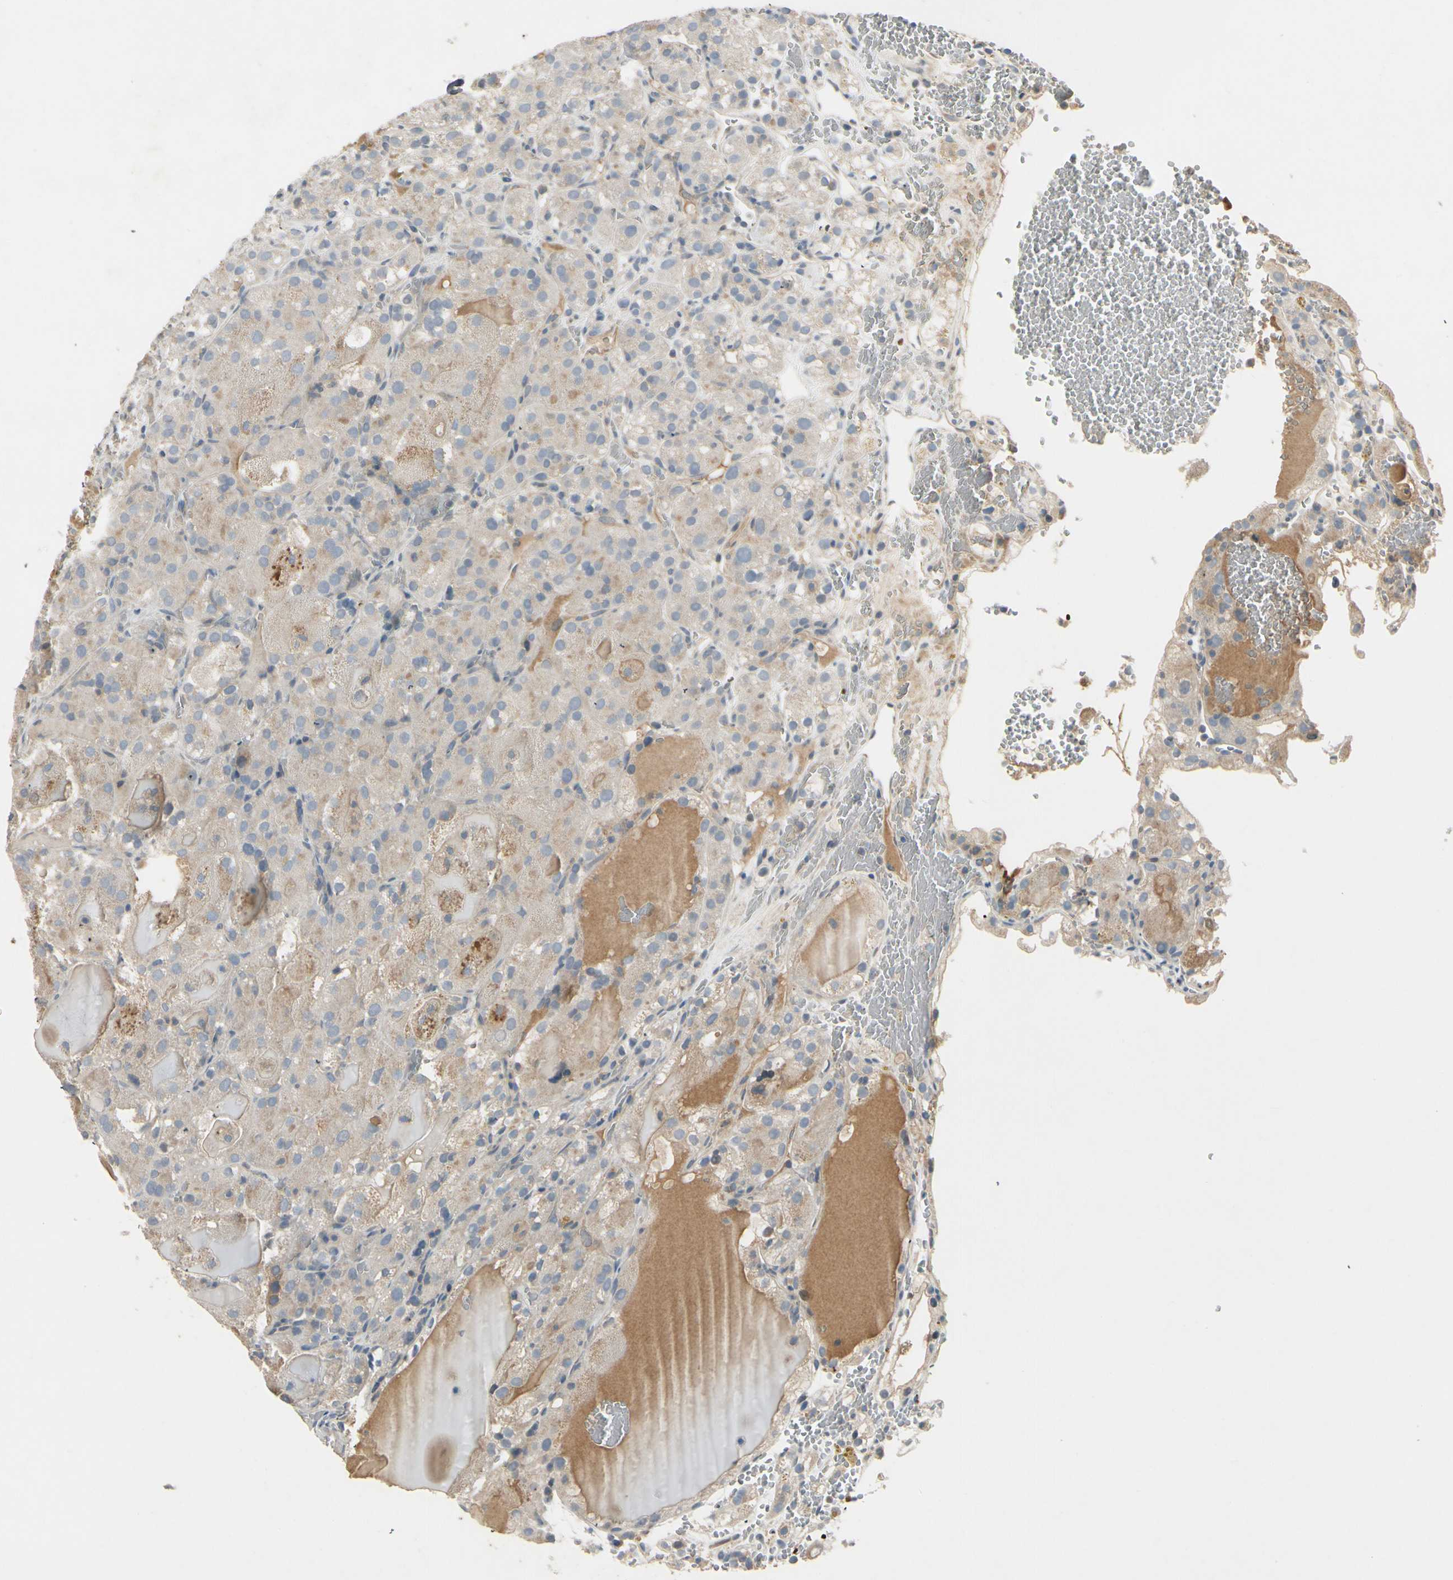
{"staining": {"intensity": "weak", "quantity": "<25%", "location": "cytoplasmic/membranous"}, "tissue": "renal cancer", "cell_type": "Tumor cells", "image_type": "cancer", "snomed": [{"axis": "morphology", "description": "Normal tissue, NOS"}, {"axis": "morphology", "description": "Adenocarcinoma, NOS"}, {"axis": "topography", "description": "Kidney"}], "caption": "Immunohistochemistry image of human renal cancer stained for a protein (brown), which displays no positivity in tumor cells.", "gene": "PPP3CB", "patient": {"sex": "male", "age": 61}}